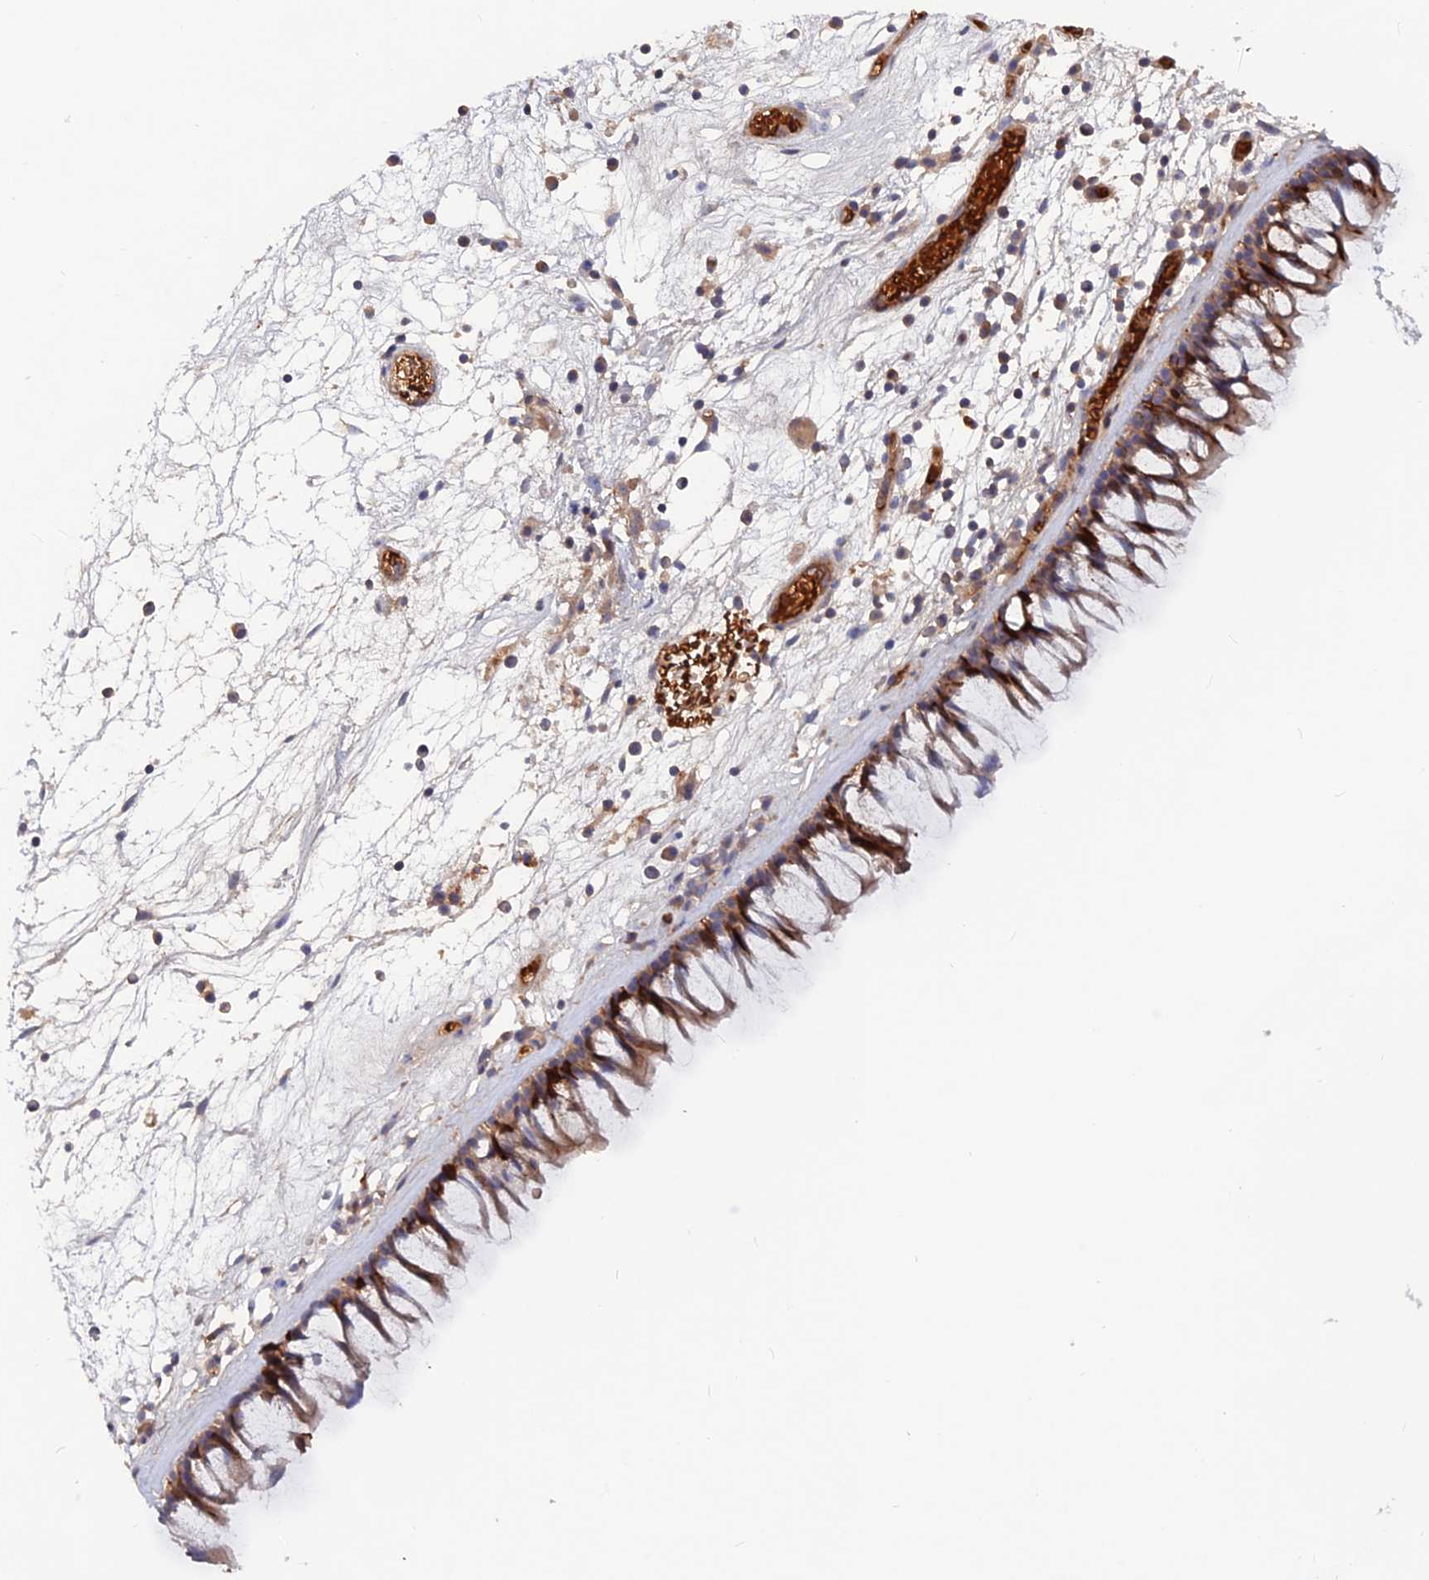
{"staining": {"intensity": "moderate", "quantity": "25%-75%", "location": "cytoplasmic/membranous"}, "tissue": "nasopharynx", "cell_type": "Respiratory epithelial cells", "image_type": "normal", "snomed": [{"axis": "morphology", "description": "Normal tissue, NOS"}, {"axis": "morphology", "description": "Inflammation, NOS"}, {"axis": "morphology", "description": "Malignant melanoma, Metastatic site"}, {"axis": "topography", "description": "Nasopharynx"}], "caption": "Protein positivity by immunohistochemistry shows moderate cytoplasmic/membranous staining in about 25%-75% of respiratory epithelial cells in benign nasopharynx.", "gene": "CPNE7", "patient": {"sex": "male", "age": 70}}